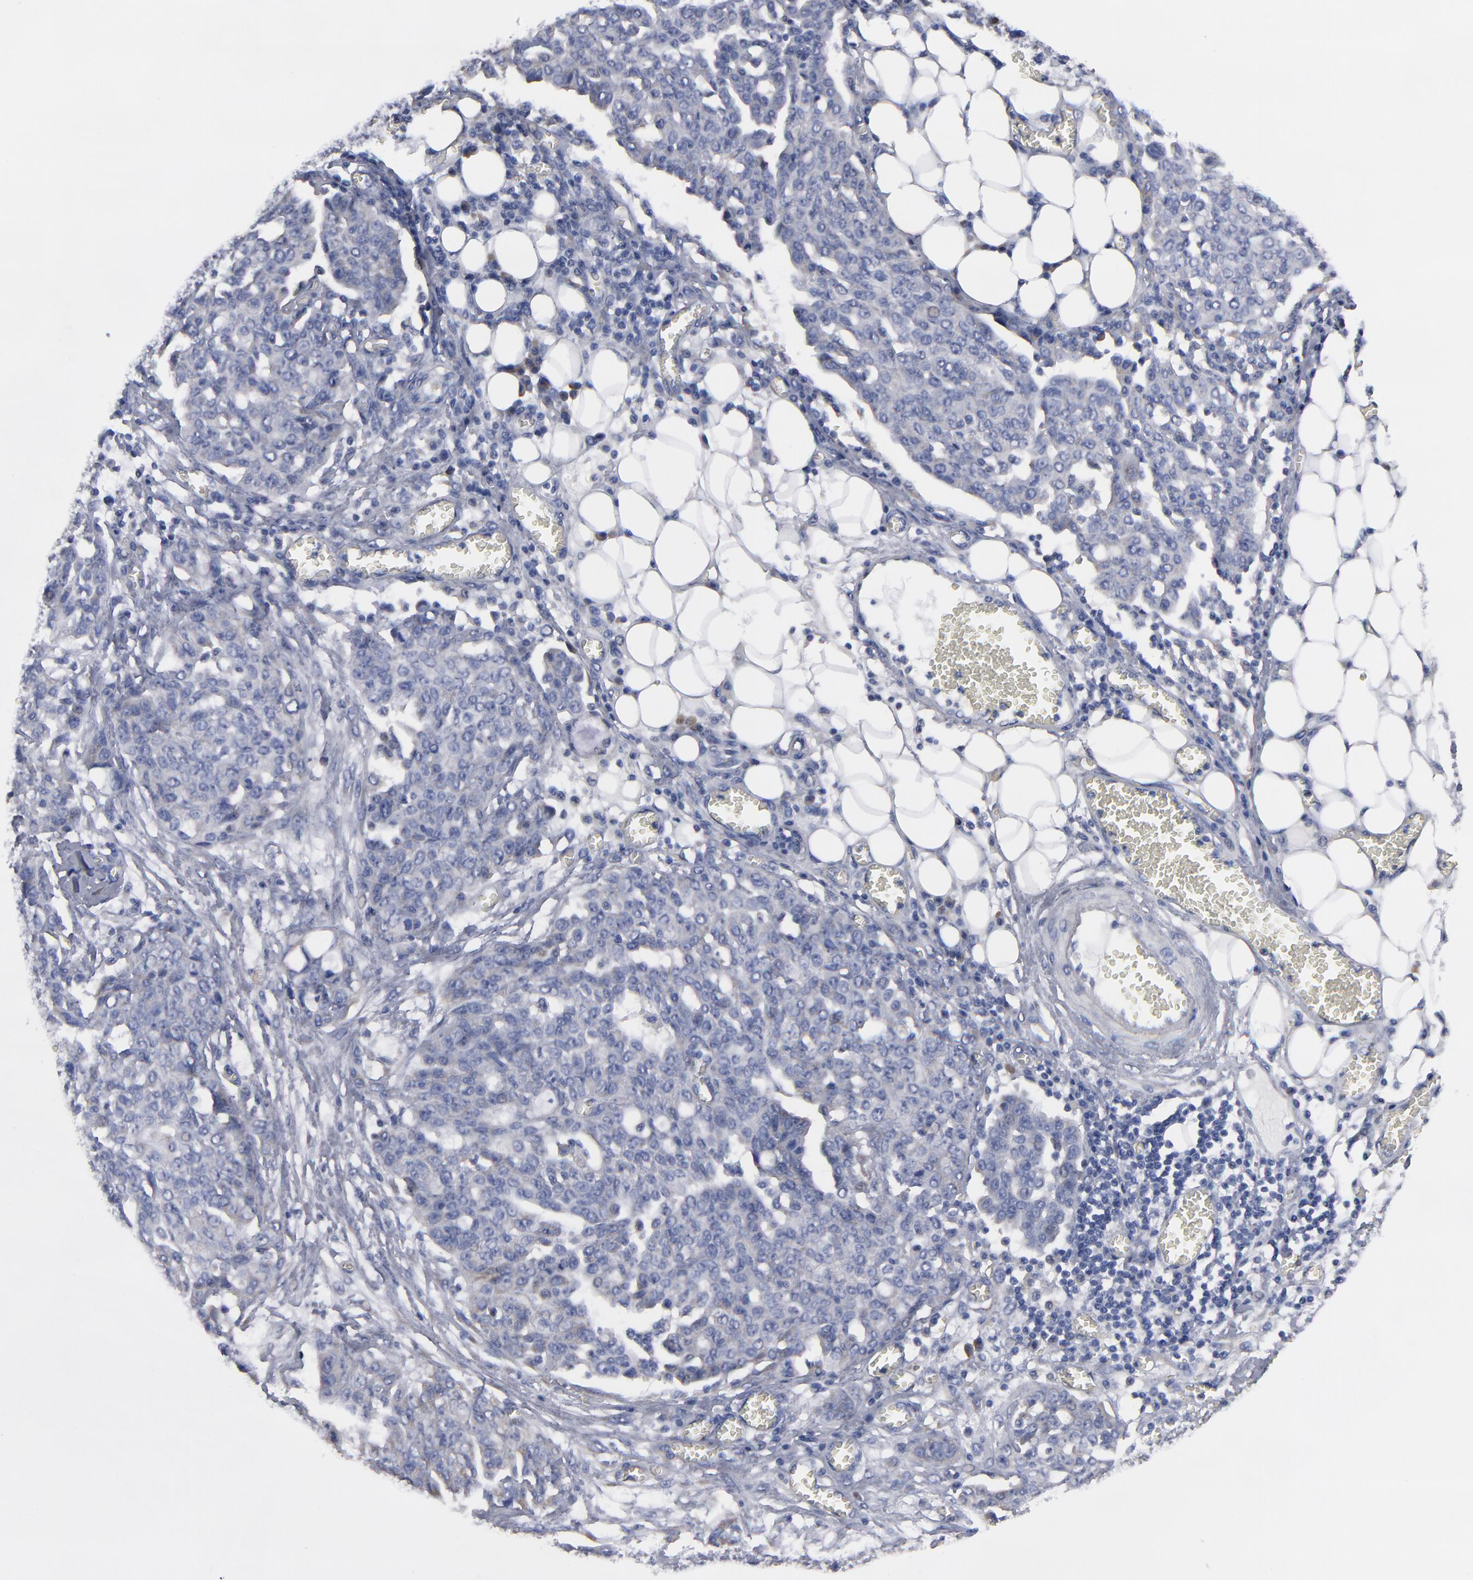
{"staining": {"intensity": "weak", "quantity": "<25%", "location": "cytoplasmic/membranous"}, "tissue": "ovarian cancer", "cell_type": "Tumor cells", "image_type": "cancer", "snomed": [{"axis": "morphology", "description": "Cystadenocarcinoma, serous, NOS"}, {"axis": "topography", "description": "Soft tissue"}, {"axis": "topography", "description": "Ovary"}], "caption": "Protein analysis of ovarian cancer (serous cystadenocarcinoma) displays no significant staining in tumor cells.", "gene": "CCDC80", "patient": {"sex": "female", "age": 57}}